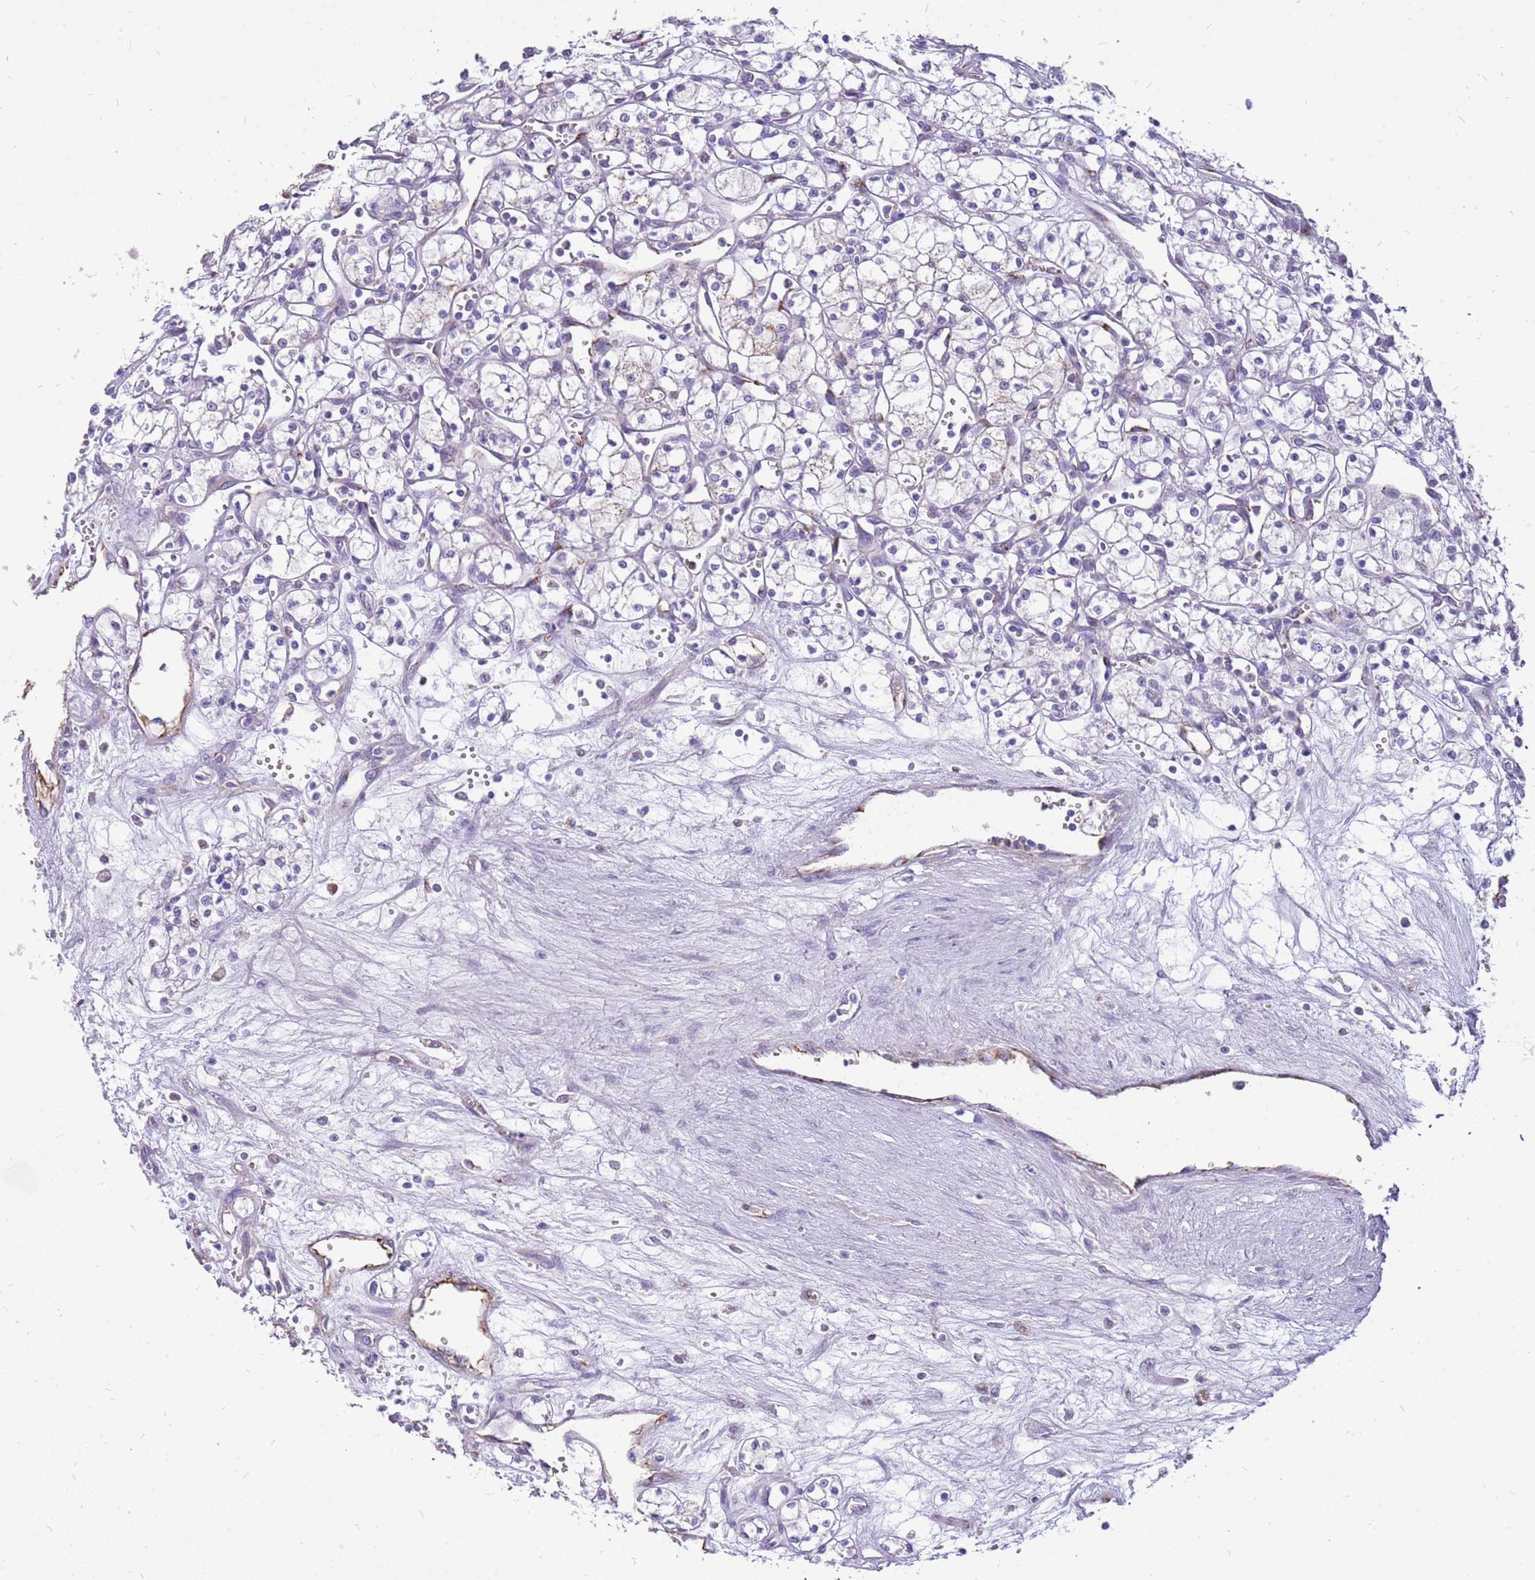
{"staining": {"intensity": "negative", "quantity": "none", "location": "none"}, "tissue": "renal cancer", "cell_type": "Tumor cells", "image_type": "cancer", "snomed": [{"axis": "morphology", "description": "Adenocarcinoma, NOS"}, {"axis": "topography", "description": "Kidney"}], "caption": "A micrograph of adenocarcinoma (renal) stained for a protein reveals no brown staining in tumor cells.", "gene": "PCNX1", "patient": {"sex": "male", "age": 59}}